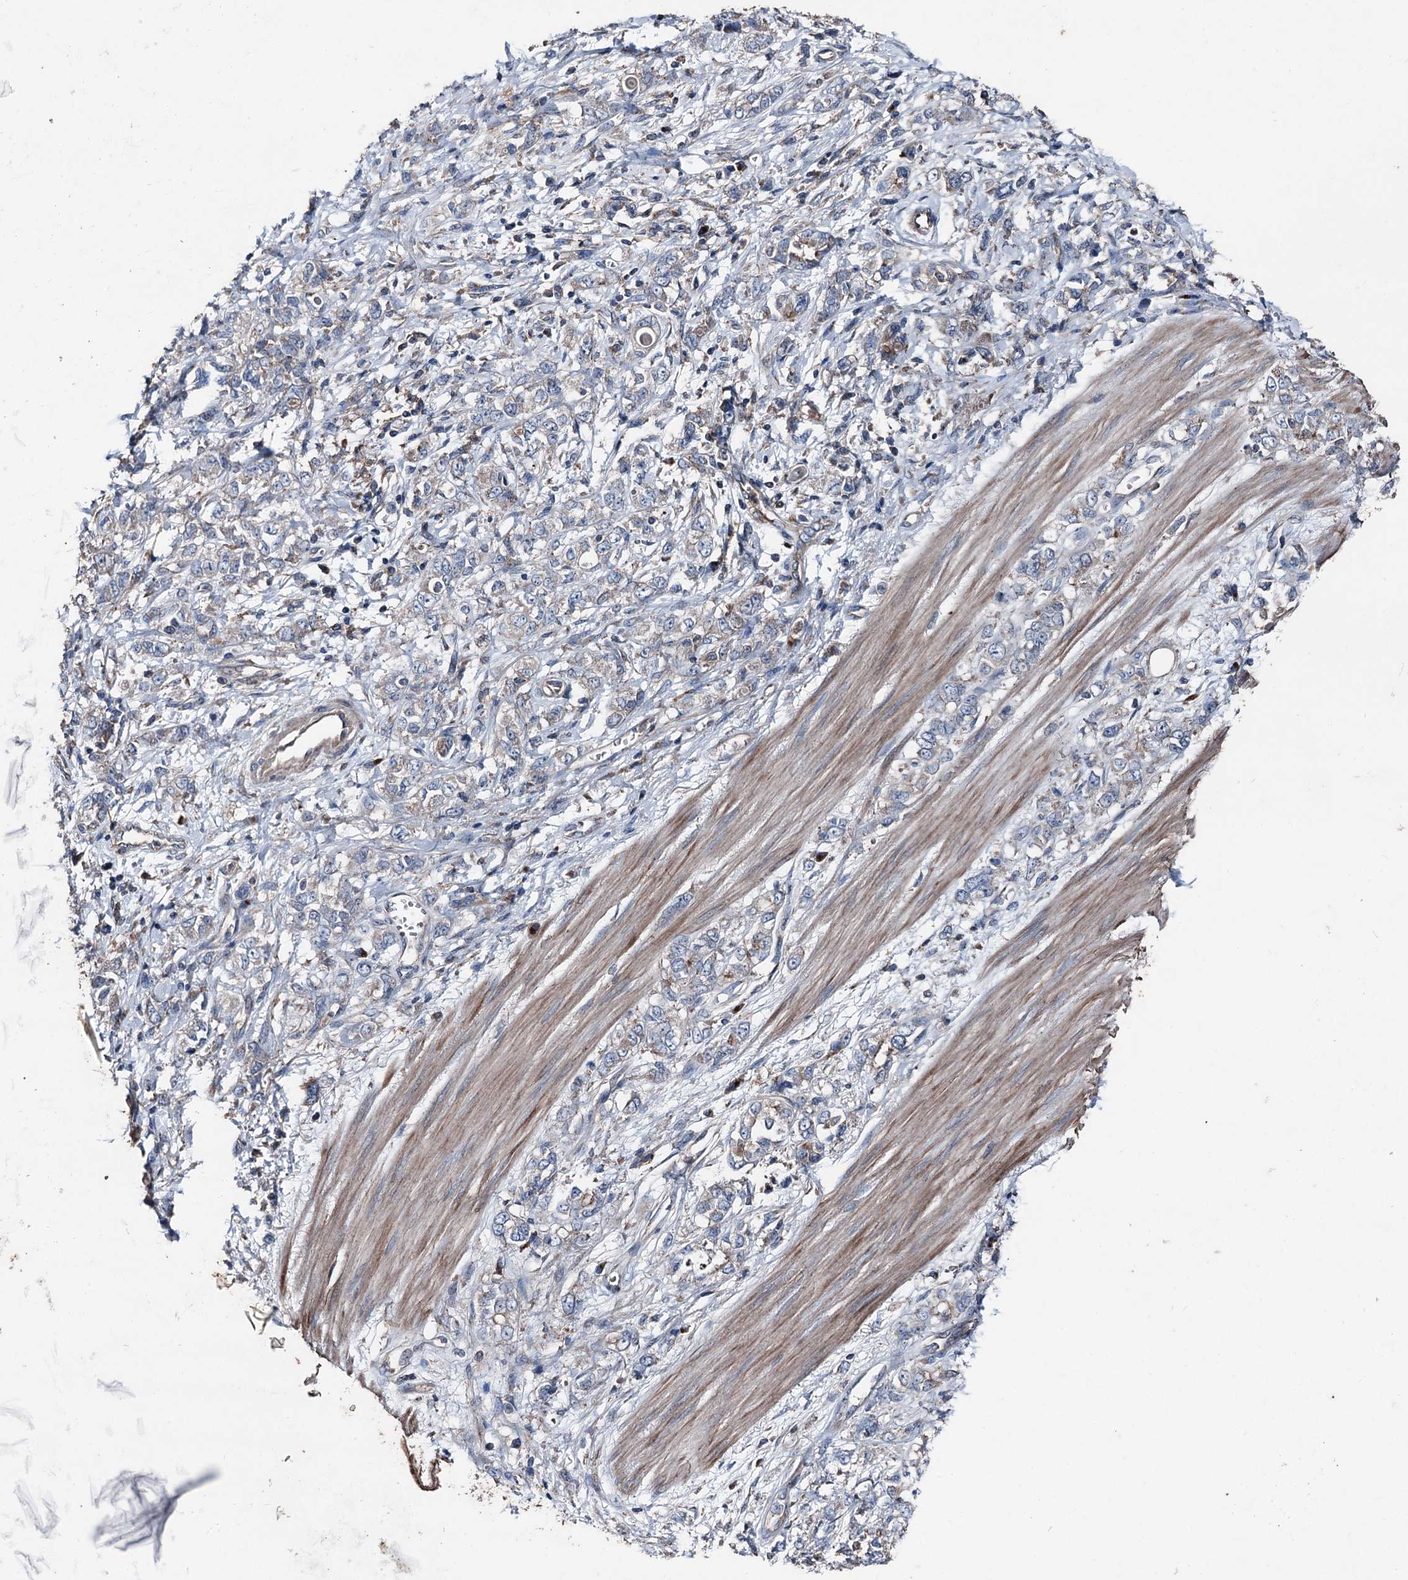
{"staining": {"intensity": "weak", "quantity": "<25%", "location": "cytoplasmic/membranous"}, "tissue": "stomach cancer", "cell_type": "Tumor cells", "image_type": "cancer", "snomed": [{"axis": "morphology", "description": "Adenocarcinoma, NOS"}, {"axis": "topography", "description": "Stomach"}], "caption": "DAB immunohistochemical staining of human stomach cancer (adenocarcinoma) reveals no significant positivity in tumor cells.", "gene": "RUFY1", "patient": {"sex": "female", "age": 76}}